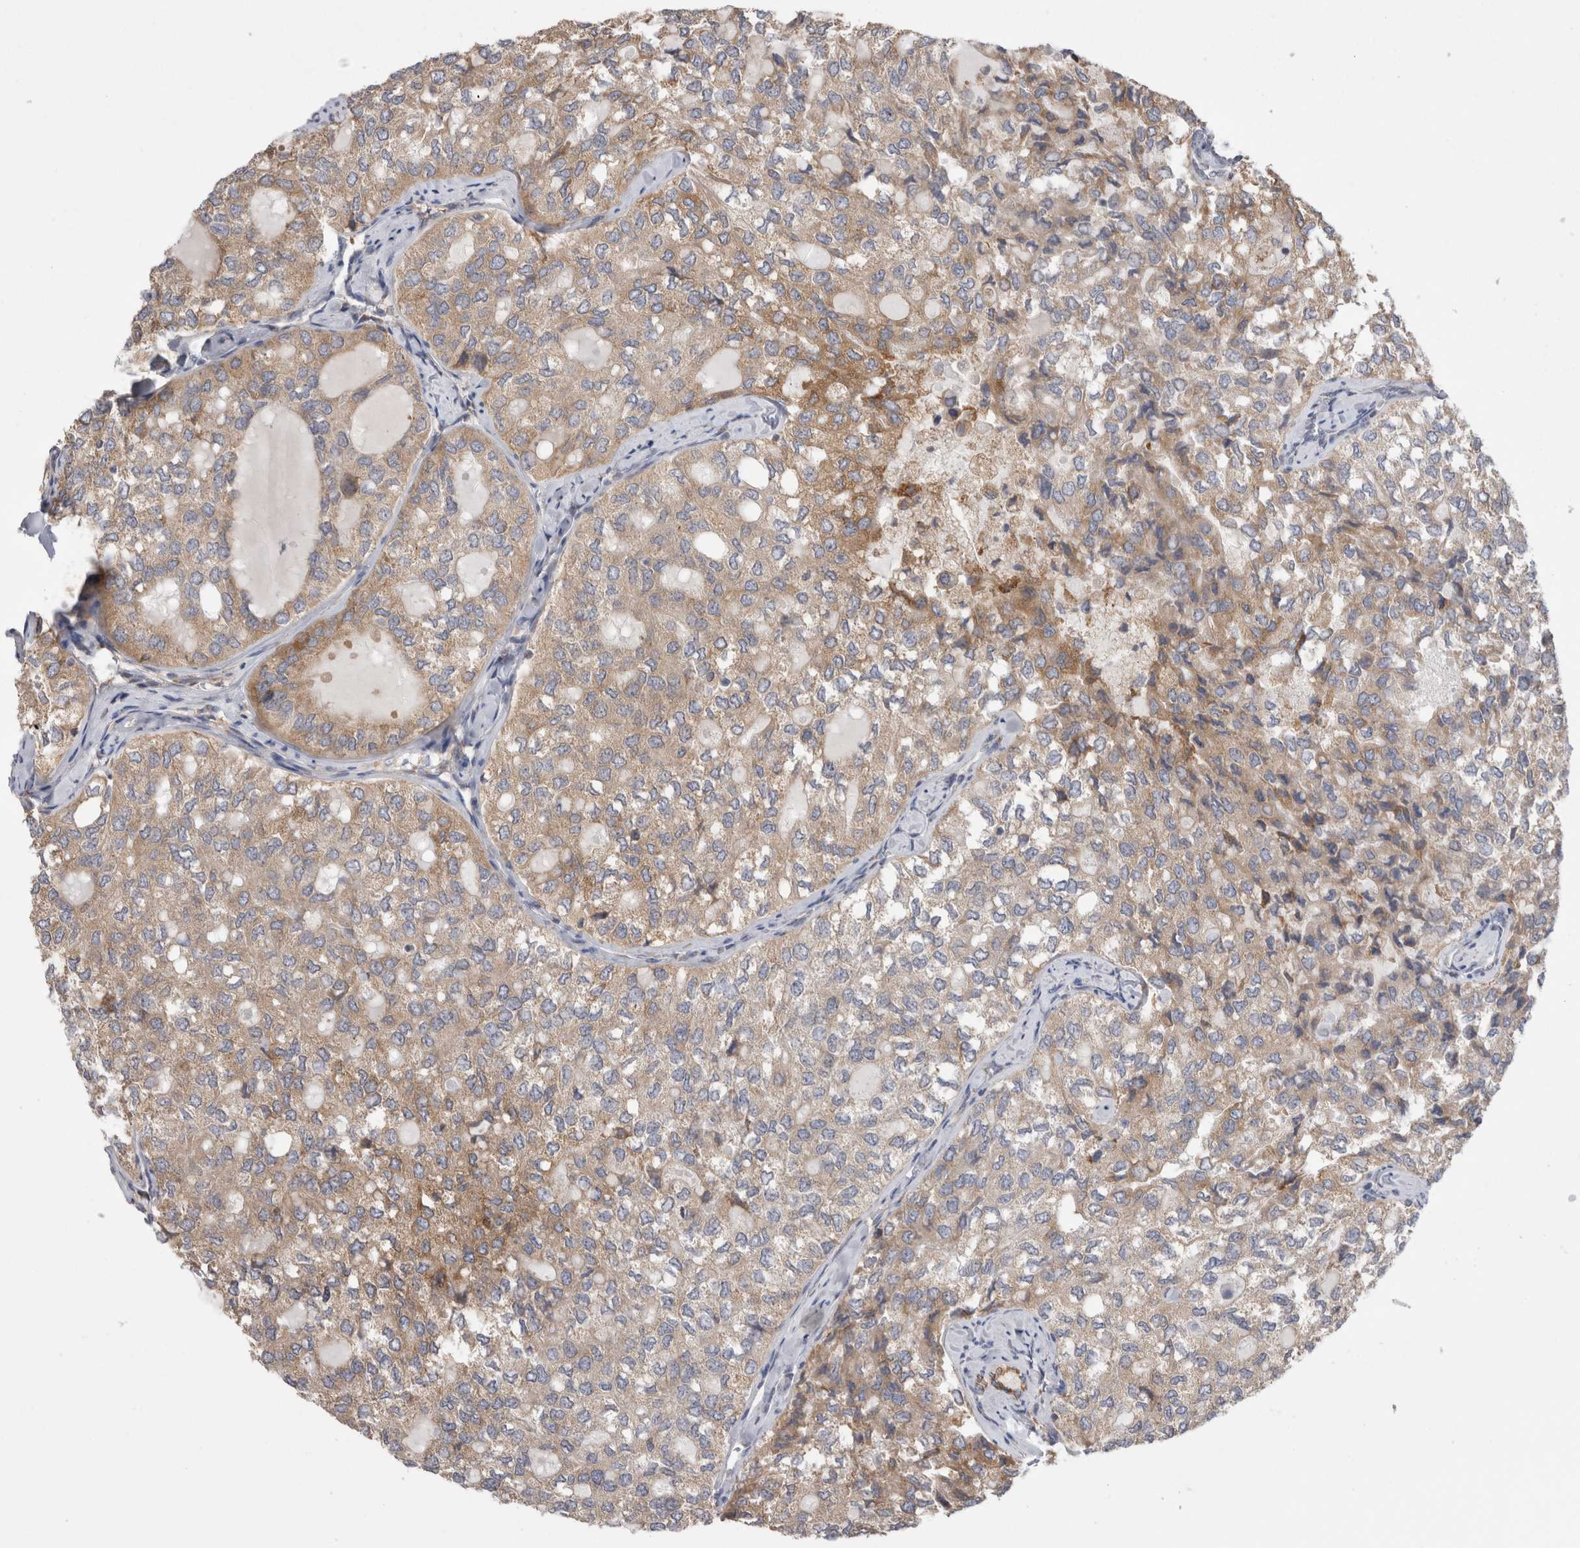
{"staining": {"intensity": "moderate", "quantity": "25%-75%", "location": "cytoplasmic/membranous"}, "tissue": "thyroid cancer", "cell_type": "Tumor cells", "image_type": "cancer", "snomed": [{"axis": "morphology", "description": "Follicular adenoma carcinoma, NOS"}, {"axis": "topography", "description": "Thyroid gland"}], "caption": "This photomicrograph displays IHC staining of thyroid cancer, with medium moderate cytoplasmic/membranous staining in about 25%-75% of tumor cells.", "gene": "ZNF341", "patient": {"sex": "male", "age": 75}}